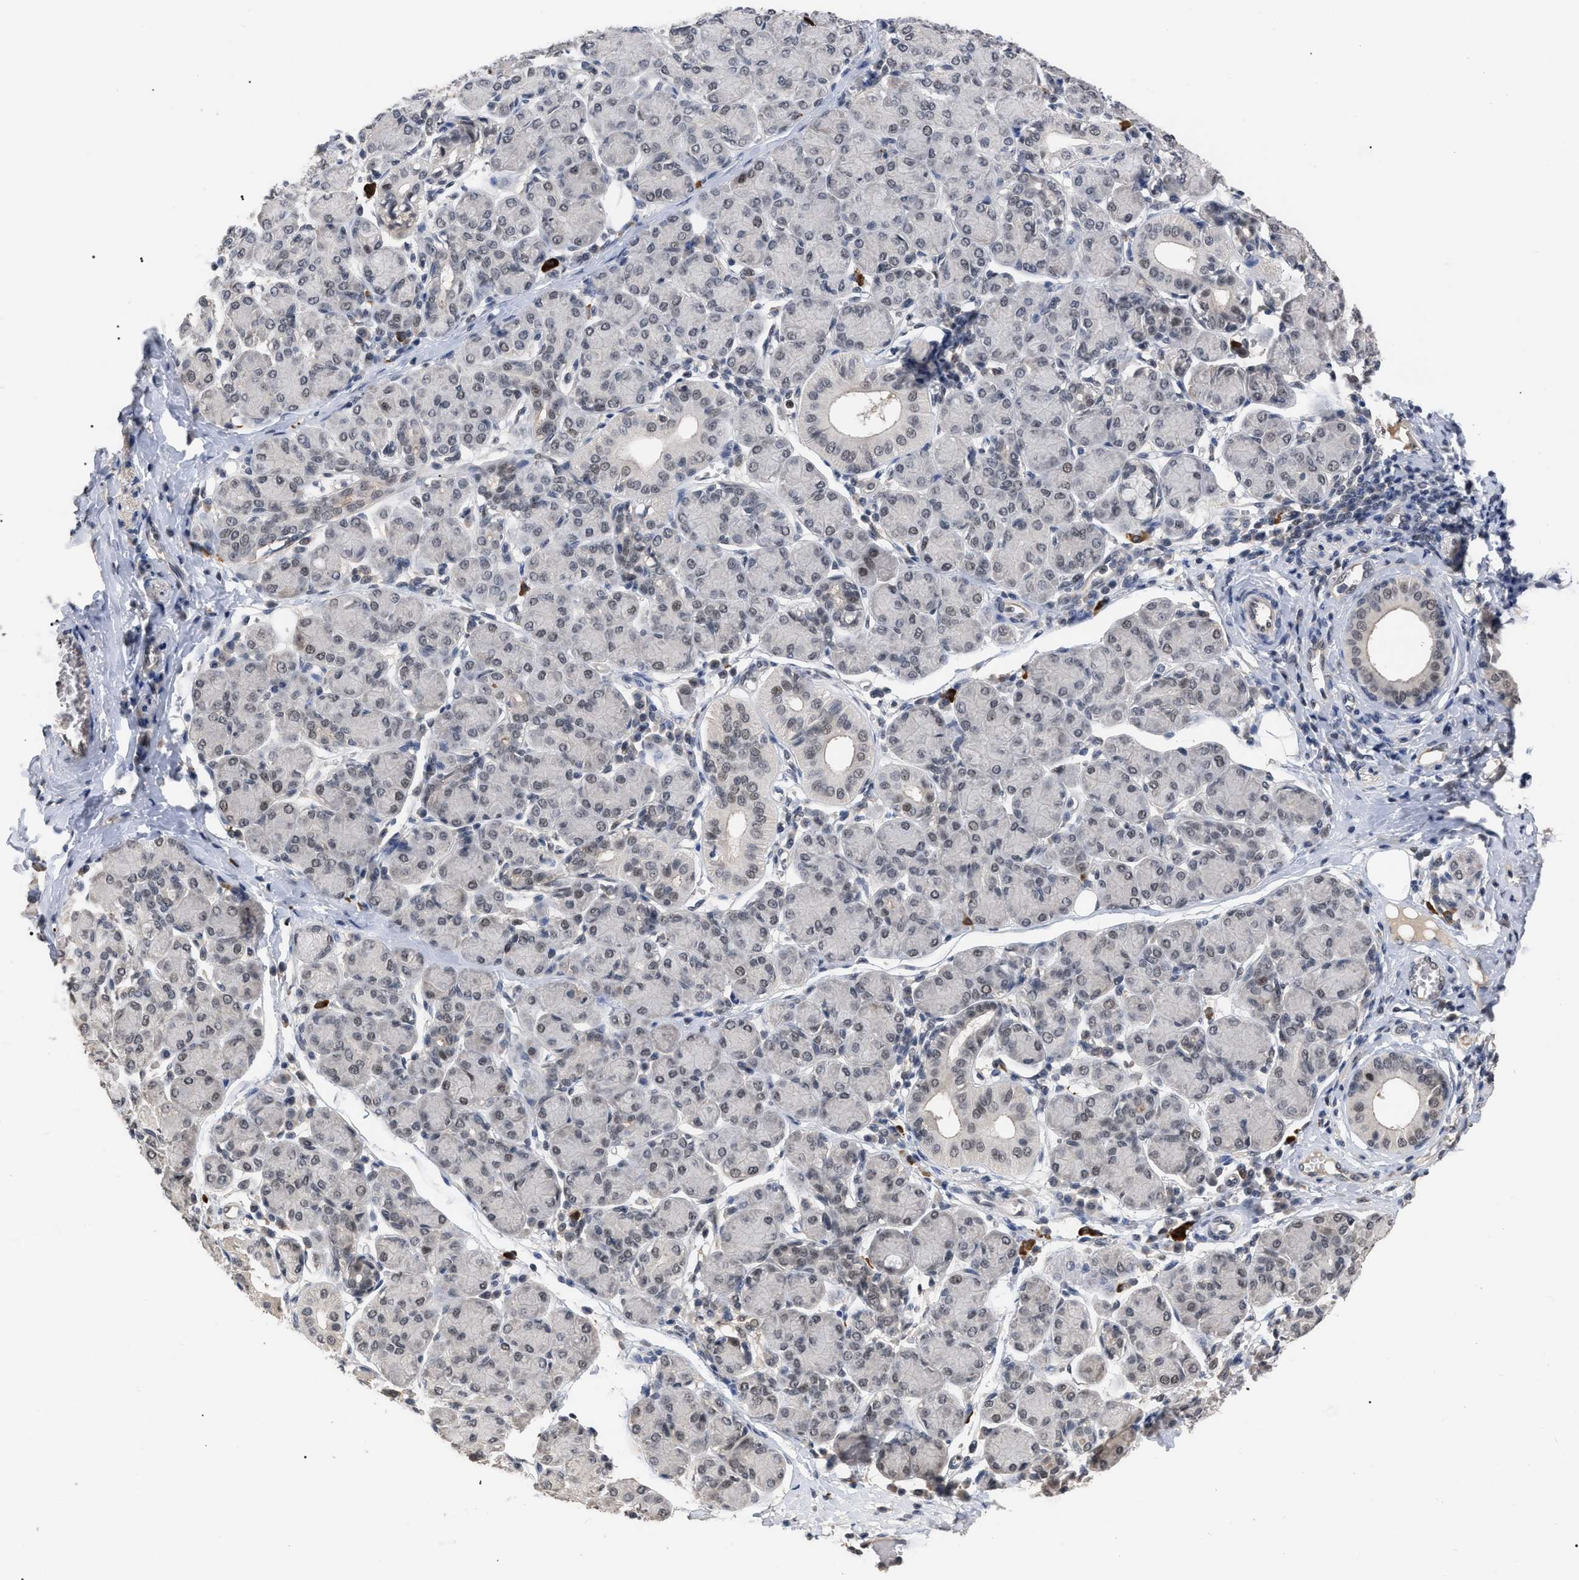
{"staining": {"intensity": "weak", "quantity": "<25%", "location": "nuclear"}, "tissue": "salivary gland", "cell_type": "Glandular cells", "image_type": "normal", "snomed": [{"axis": "morphology", "description": "Normal tissue, NOS"}, {"axis": "morphology", "description": "Inflammation, NOS"}, {"axis": "topography", "description": "Lymph node"}, {"axis": "topography", "description": "Salivary gland"}], "caption": "The micrograph demonstrates no staining of glandular cells in normal salivary gland.", "gene": "JAZF1", "patient": {"sex": "male", "age": 3}}